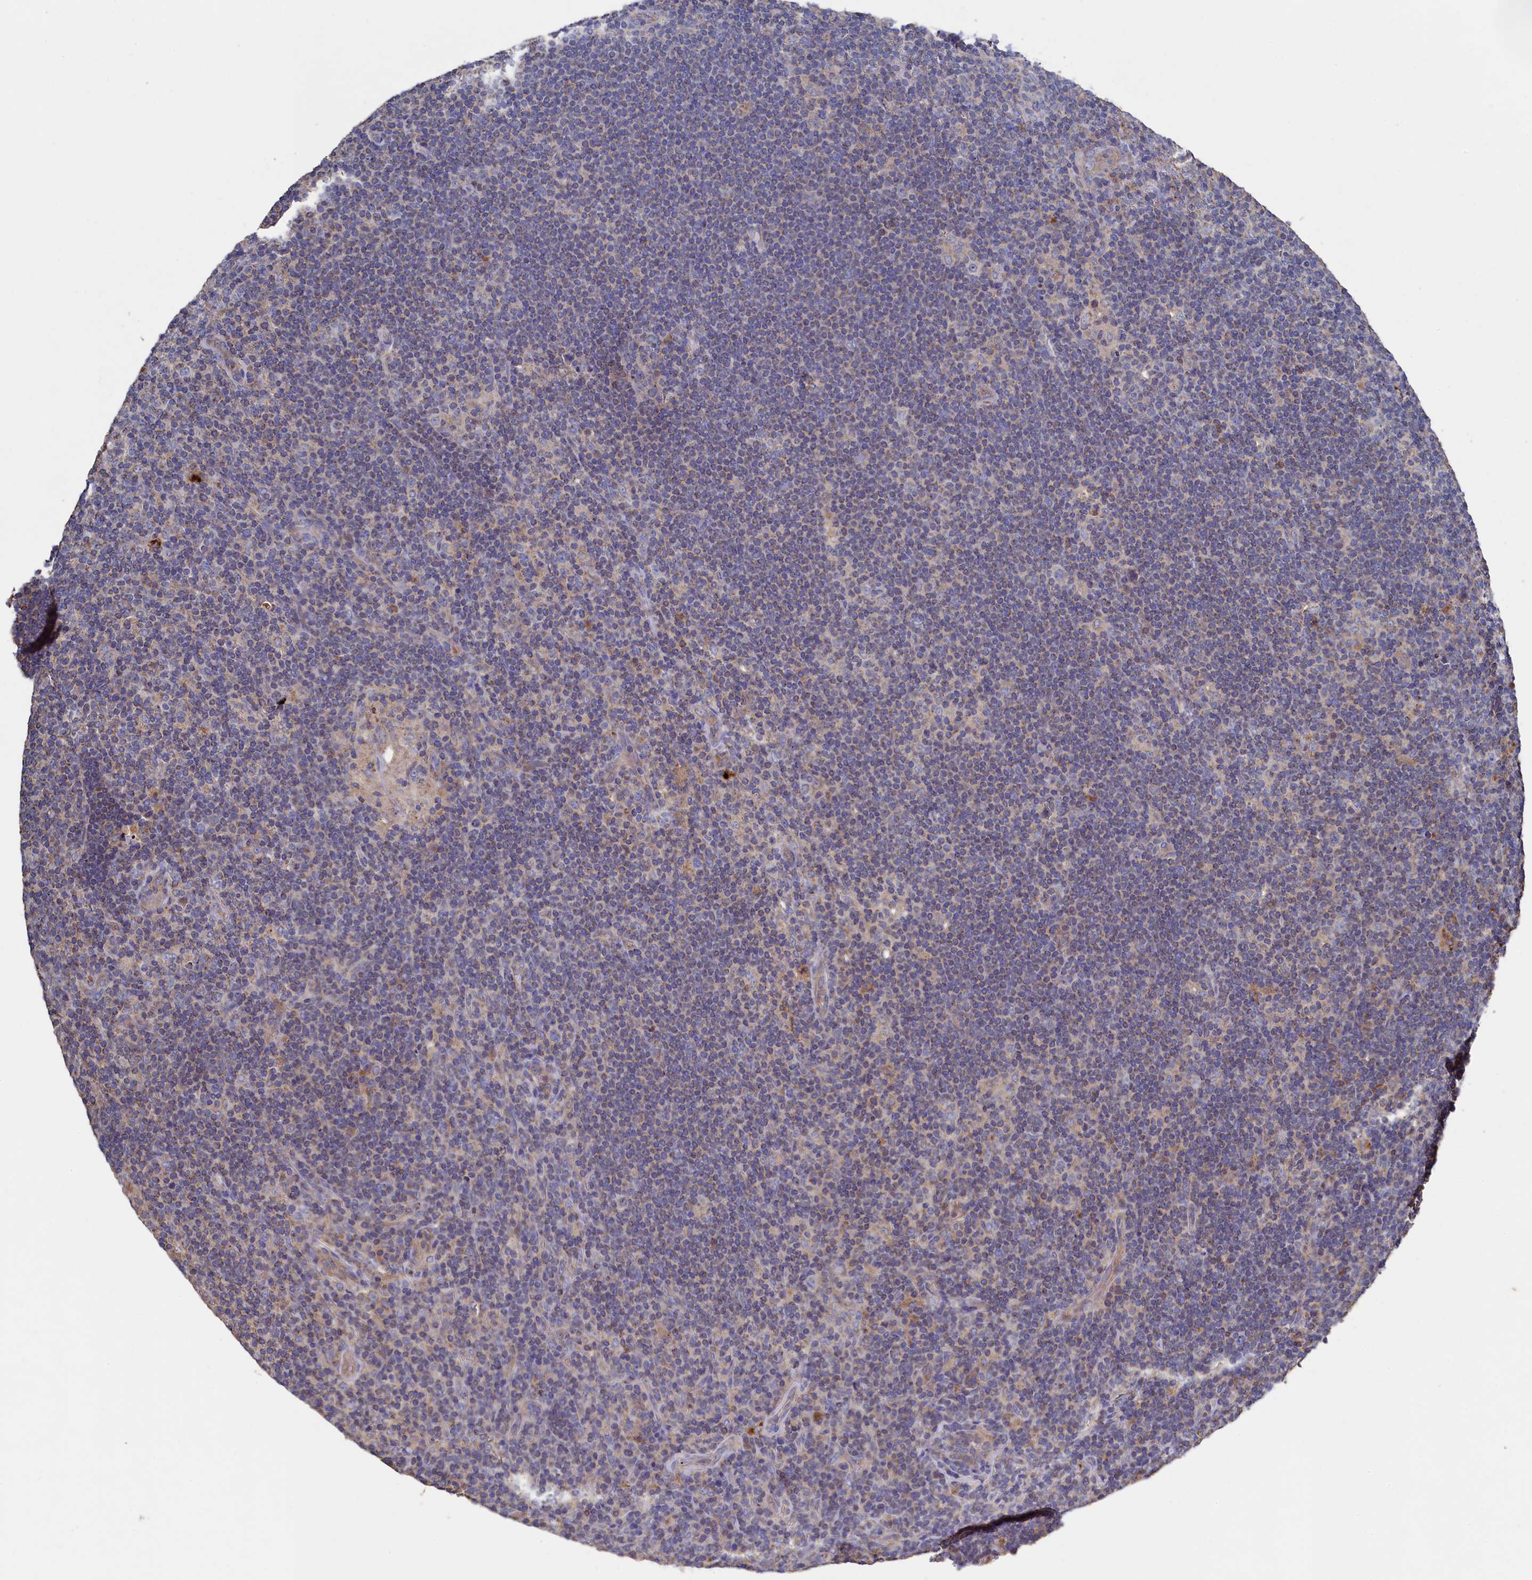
{"staining": {"intensity": "negative", "quantity": "none", "location": "none"}, "tissue": "lymphoma", "cell_type": "Tumor cells", "image_type": "cancer", "snomed": [{"axis": "morphology", "description": "Hodgkin's disease, NOS"}, {"axis": "topography", "description": "Lymph node"}], "caption": "This is a image of immunohistochemistry (IHC) staining of Hodgkin's disease, which shows no positivity in tumor cells.", "gene": "TK2", "patient": {"sex": "female", "age": 57}}